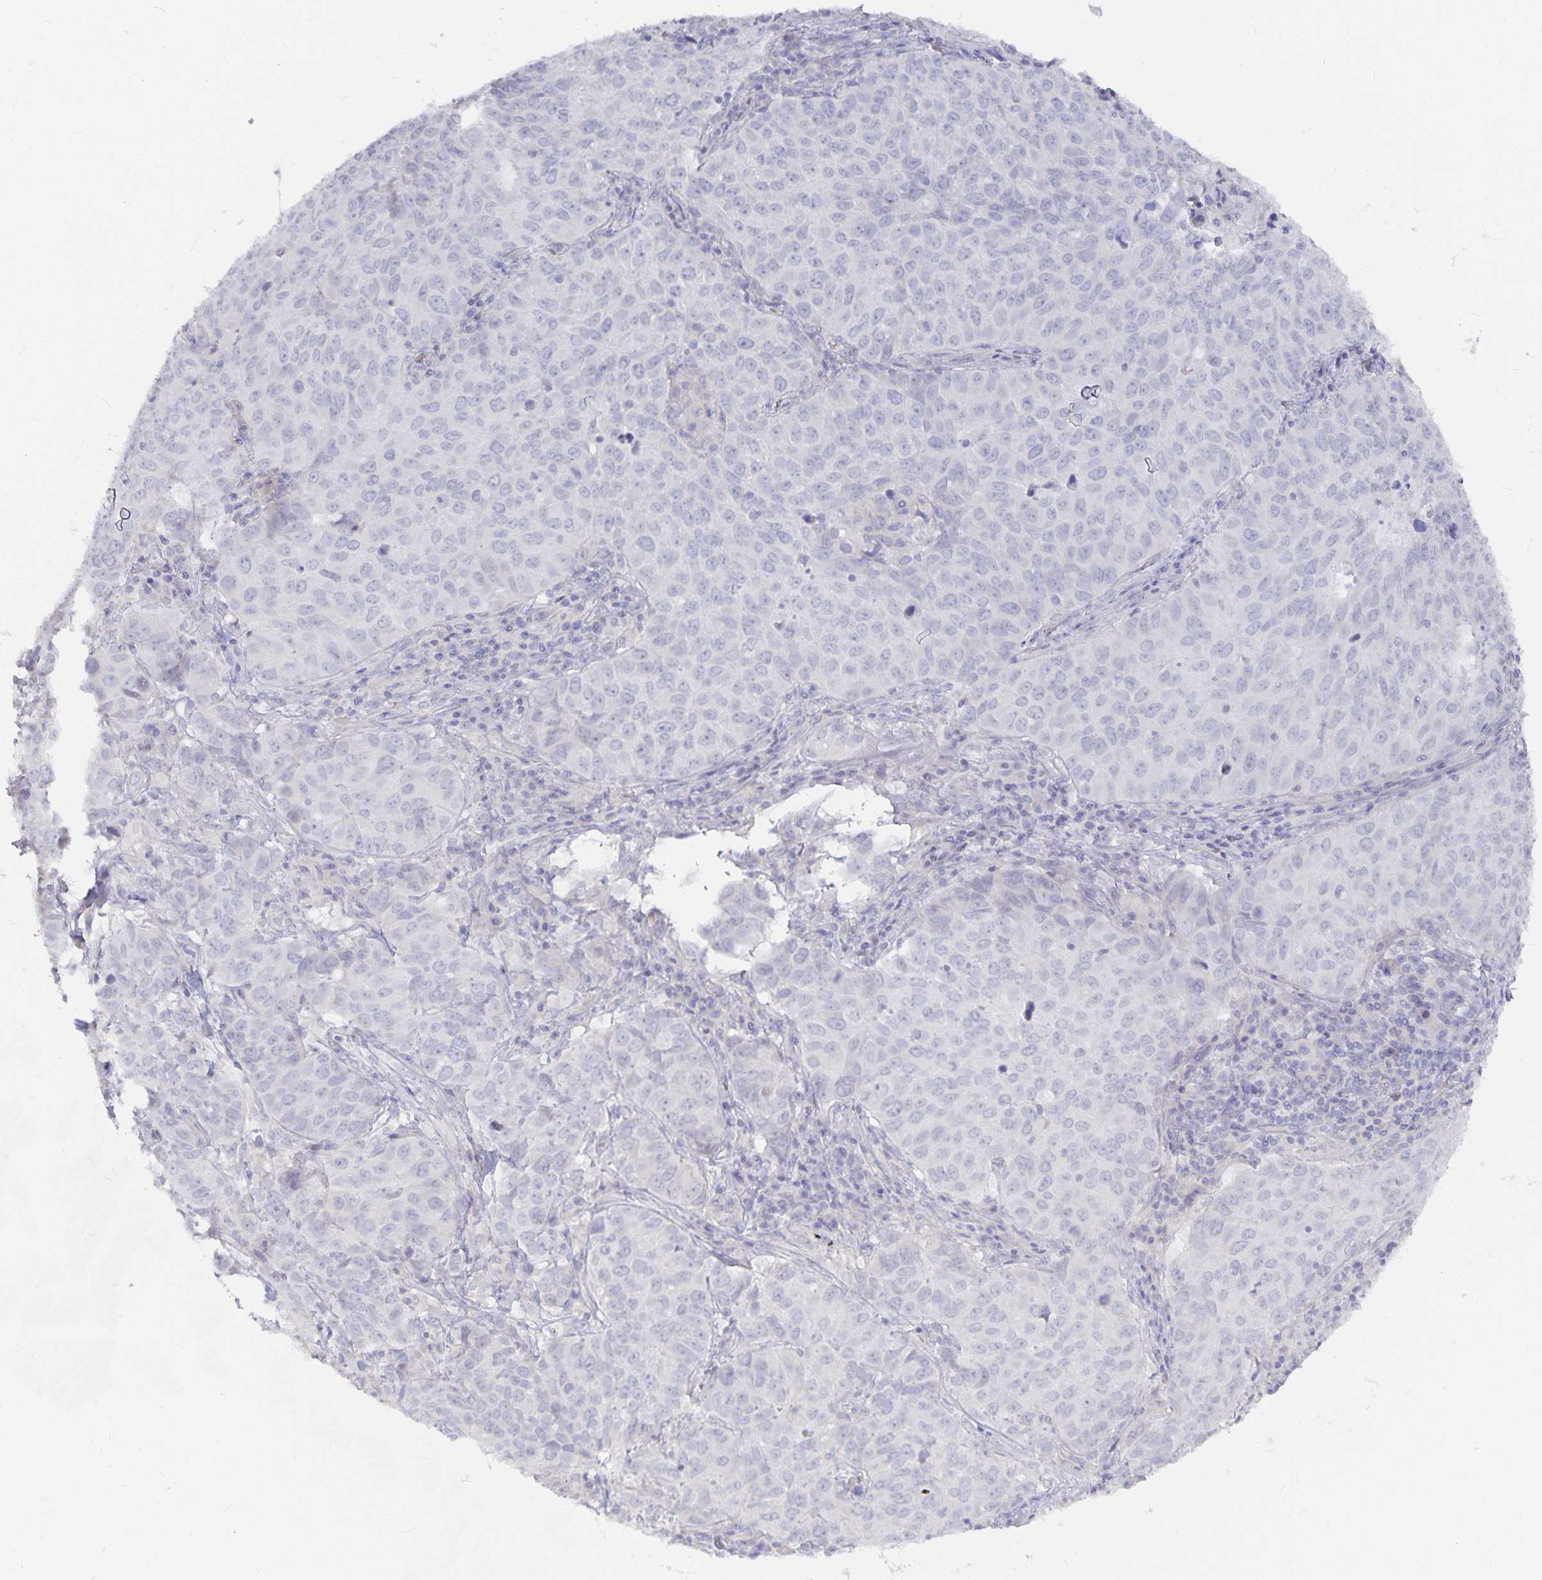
{"staining": {"intensity": "negative", "quantity": "none", "location": "none"}, "tissue": "lung cancer", "cell_type": "Tumor cells", "image_type": "cancer", "snomed": [{"axis": "morphology", "description": "Adenocarcinoma, NOS"}, {"axis": "topography", "description": "Lung"}], "caption": "Micrograph shows no protein positivity in tumor cells of lung cancer (adenocarcinoma) tissue.", "gene": "DNAH9", "patient": {"sex": "female", "age": 50}}